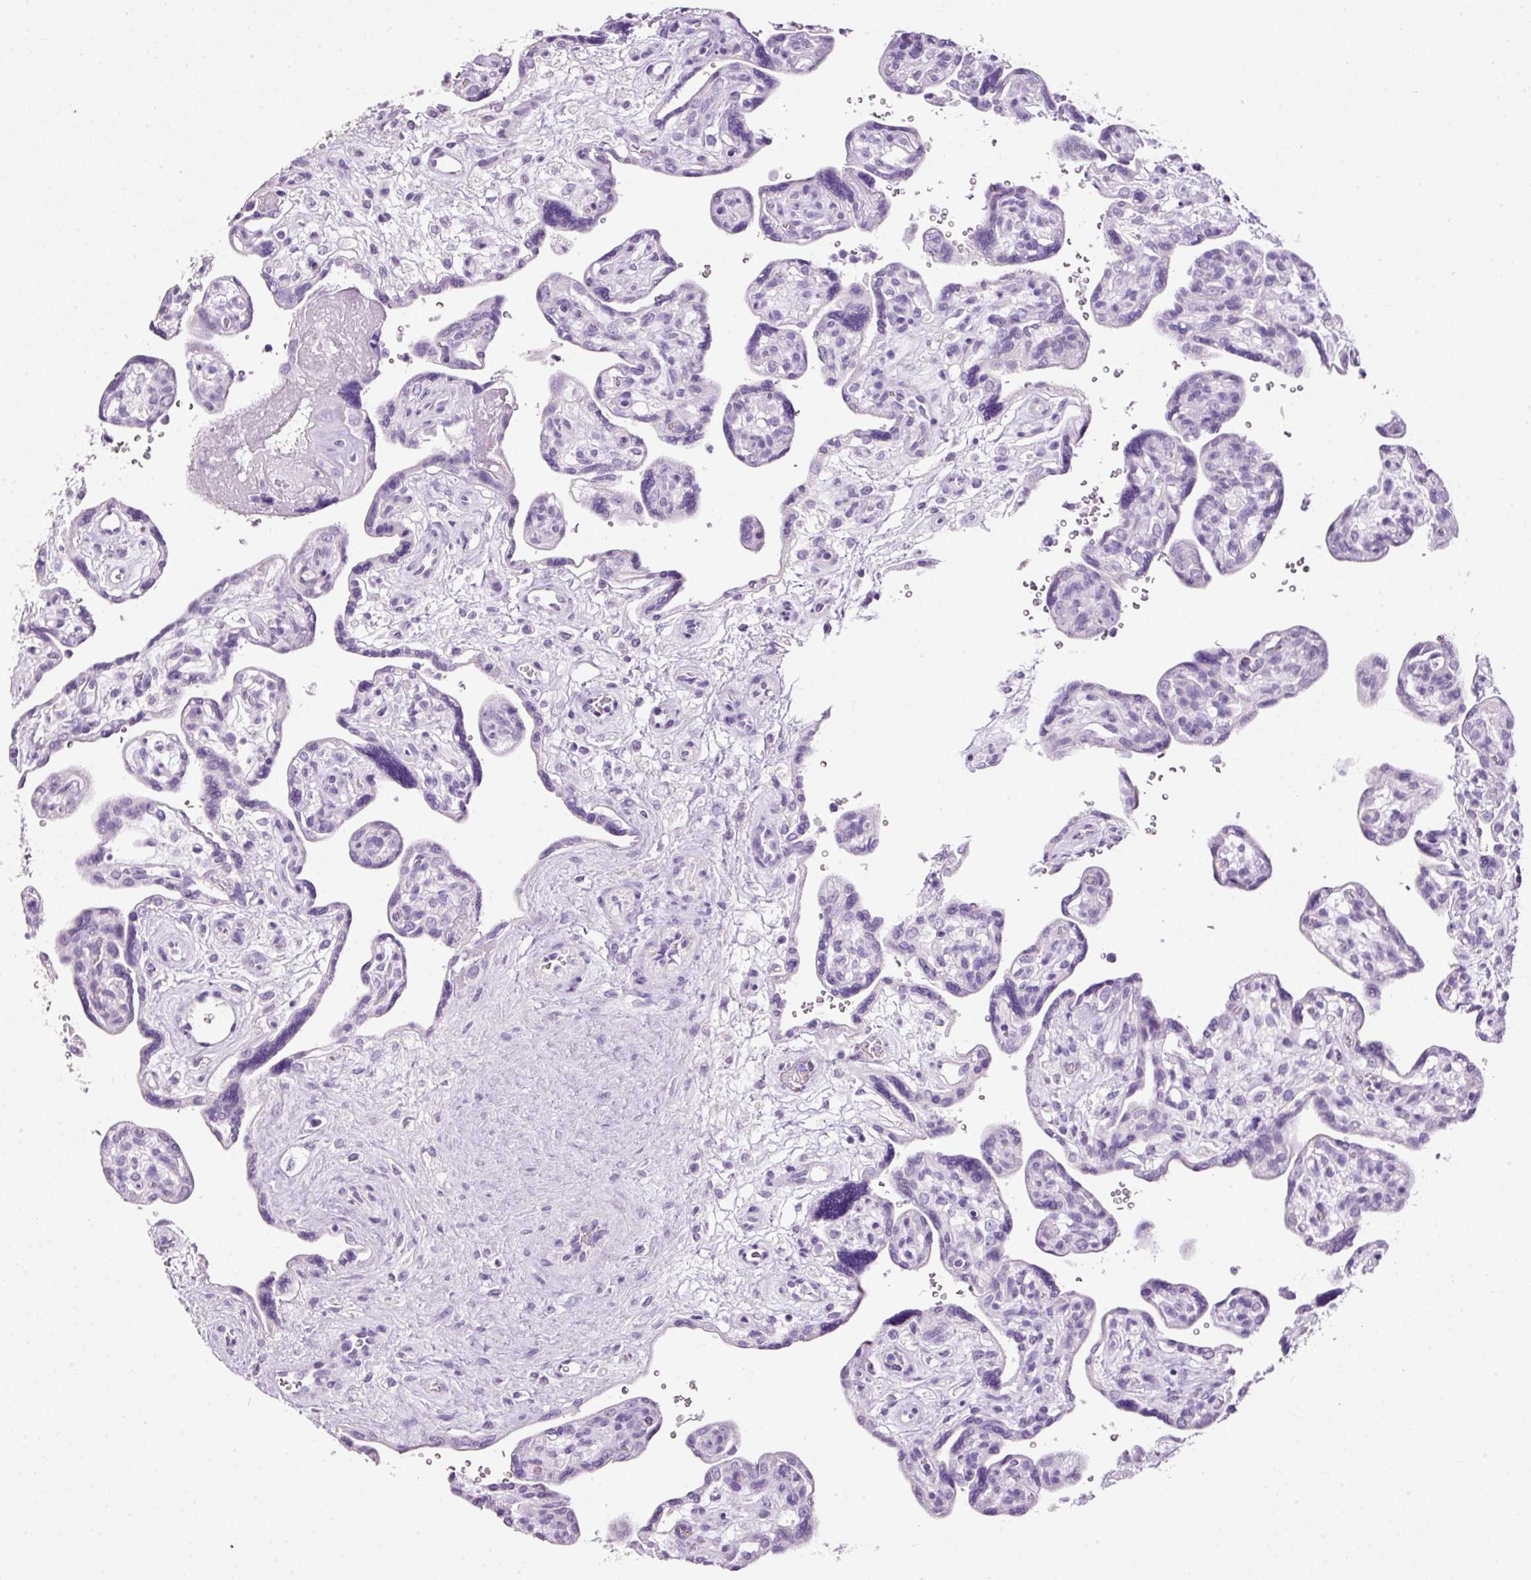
{"staining": {"intensity": "negative", "quantity": "none", "location": "none"}, "tissue": "placenta", "cell_type": "Decidual cells", "image_type": "normal", "snomed": [{"axis": "morphology", "description": "Normal tissue, NOS"}, {"axis": "topography", "description": "Placenta"}], "caption": "A high-resolution histopathology image shows IHC staining of unremarkable placenta, which exhibits no significant expression in decidual cells. (DAB IHC, high magnification).", "gene": "BSND", "patient": {"sex": "female", "age": 39}}